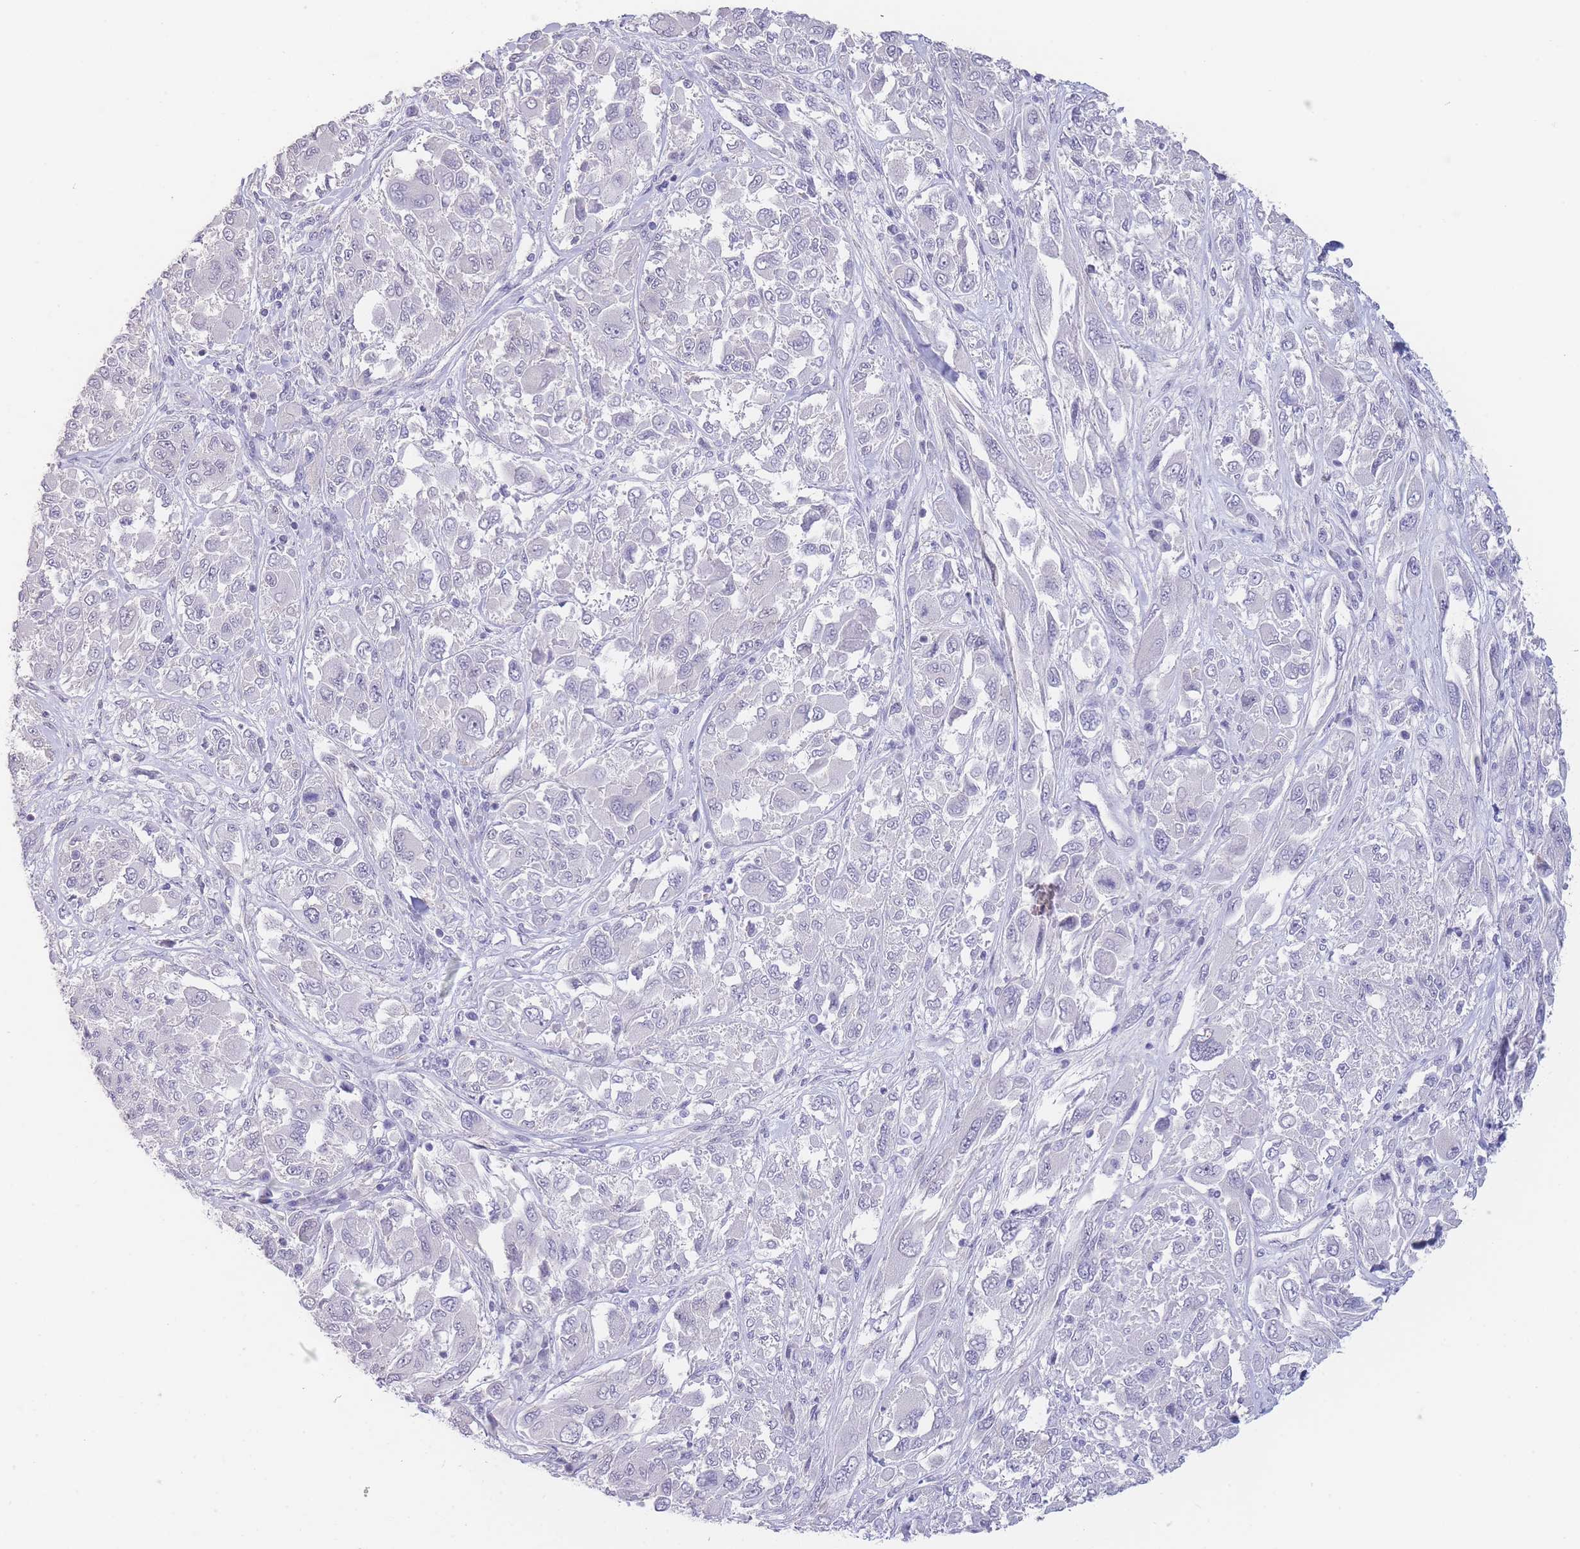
{"staining": {"intensity": "negative", "quantity": "none", "location": "none"}, "tissue": "melanoma", "cell_type": "Tumor cells", "image_type": "cancer", "snomed": [{"axis": "morphology", "description": "Malignant melanoma, NOS"}, {"axis": "topography", "description": "Skin"}], "caption": "An immunohistochemistry (IHC) micrograph of melanoma is shown. There is no staining in tumor cells of melanoma. (Stains: DAB immunohistochemistry (IHC) with hematoxylin counter stain, Microscopy: brightfield microscopy at high magnification).", "gene": "ASAP3", "patient": {"sex": "female", "age": 91}}